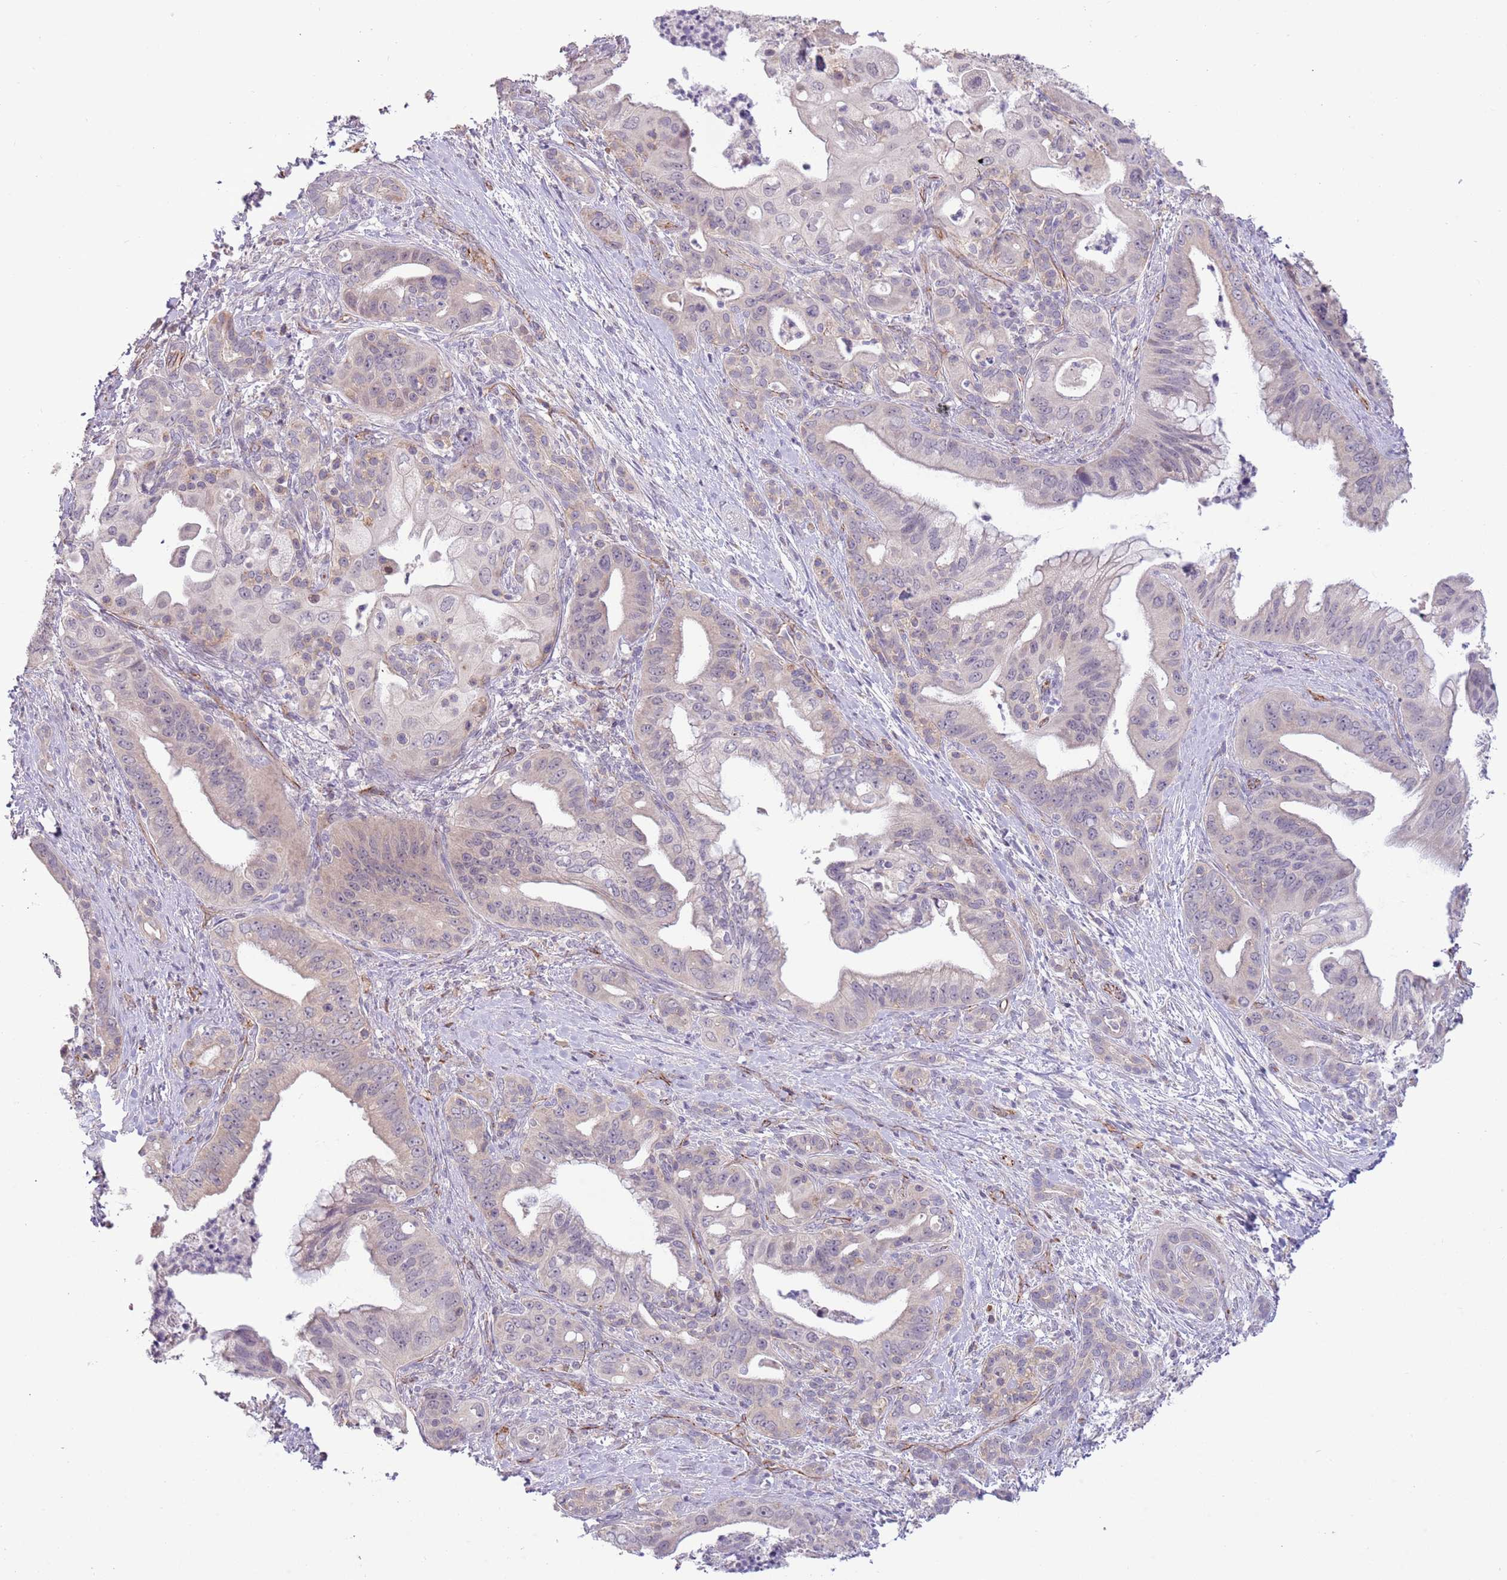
{"staining": {"intensity": "negative", "quantity": "none", "location": "none"}, "tissue": "pancreatic cancer", "cell_type": "Tumor cells", "image_type": "cancer", "snomed": [{"axis": "morphology", "description": "Adenocarcinoma, NOS"}, {"axis": "topography", "description": "Pancreas"}], "caption": "This is an immunohistochemistry micrograph of pancreatic cancer. There is no positivity in tumor cells.", "gene": "DPP10", "patient": {"sex": "male", "age": 58}}